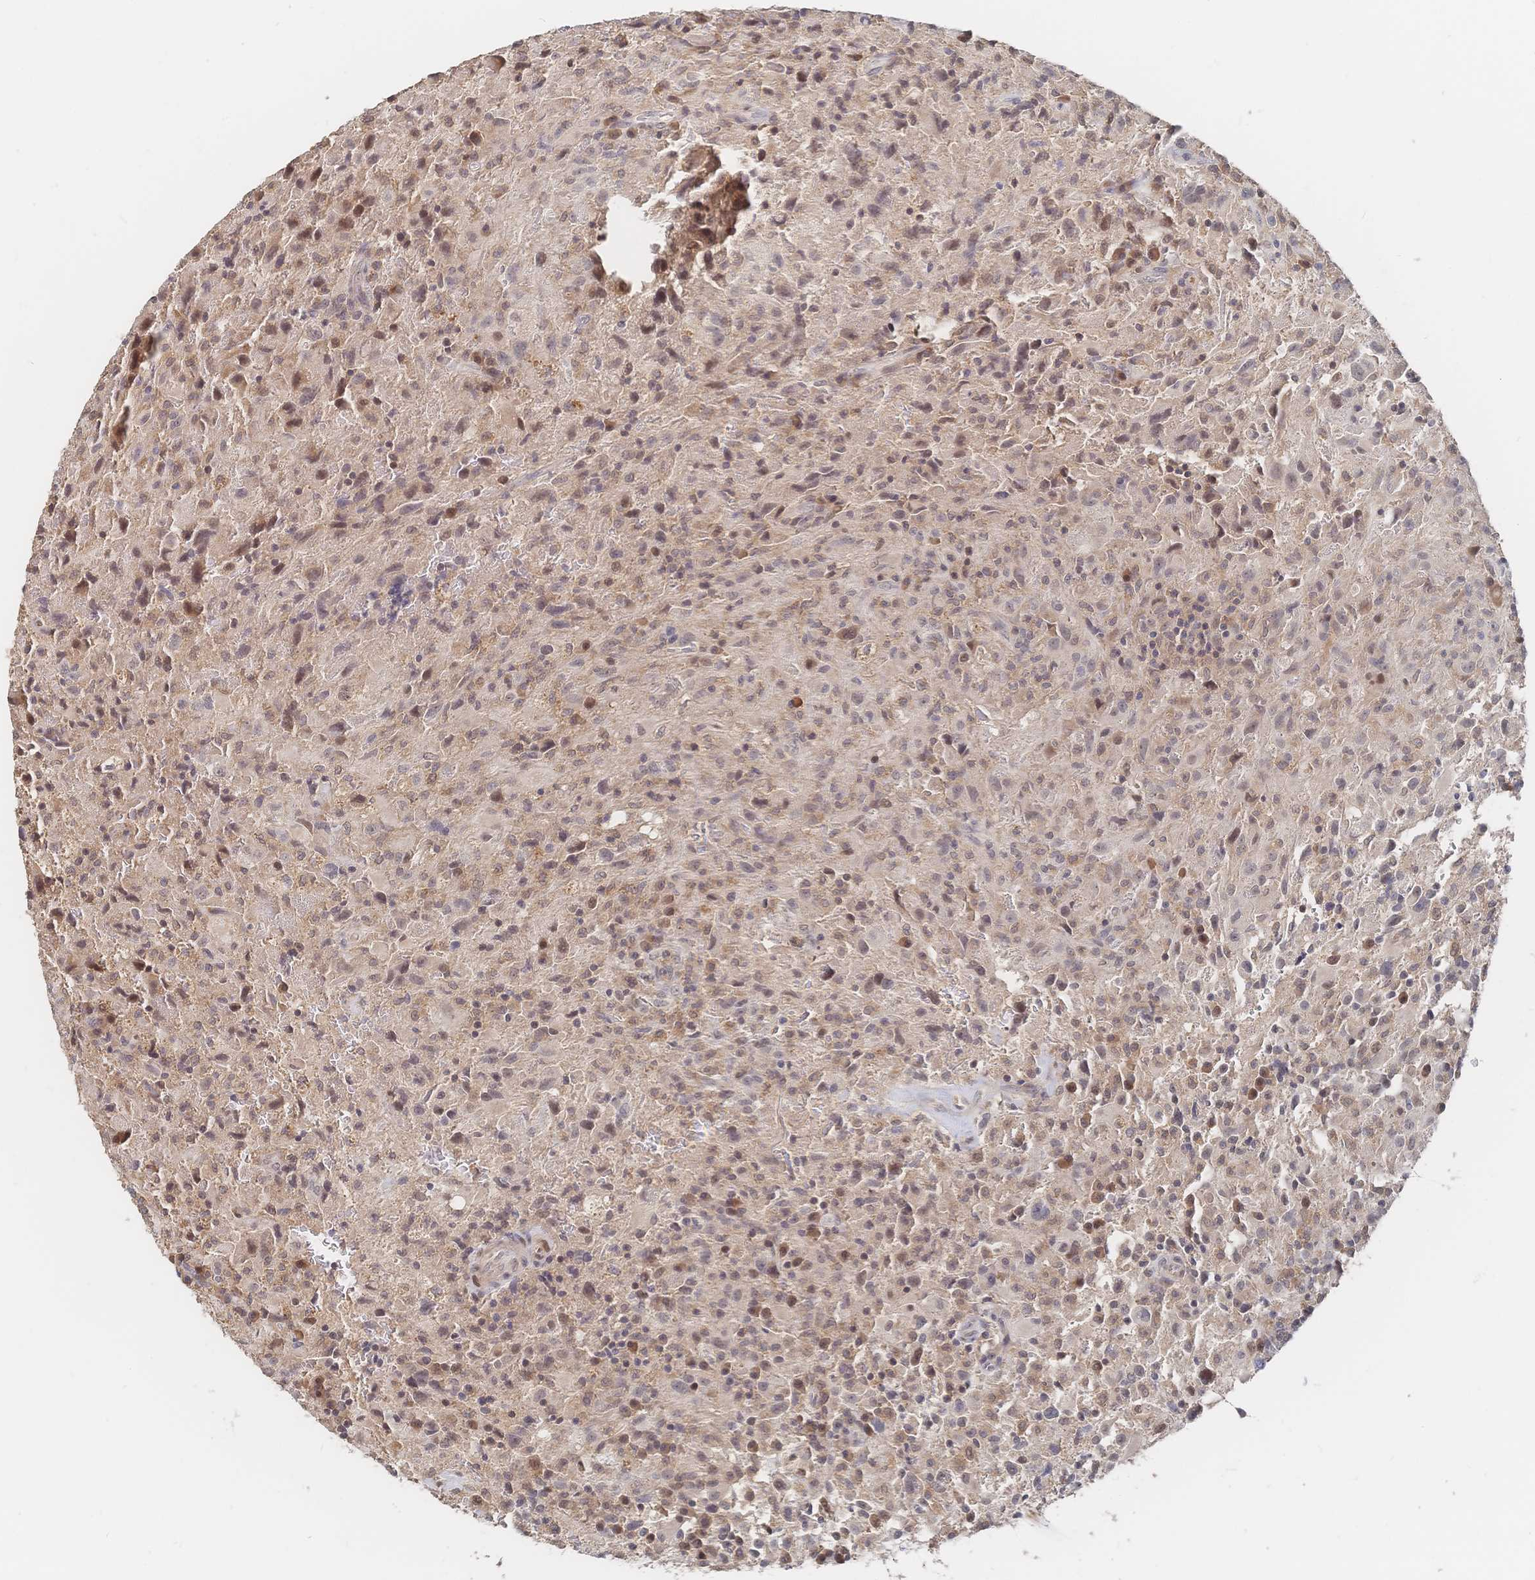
{"staining": {"intensity": "weak", "quantity": "25%-75%", "location": "nuclear"}, "tissue": "glioma", "cell_type": "Tumor cells", "image_type": "cancer", "snomed": [{"axis": "morphology", "description": "Glioma, malignant, High grade"}, {"axis": "topography", "description": "Brain"}], "caption": "There is low levels of weak nuclear staining in tumor cells of glioma, as demonstrated by immunohistochemical staining (brown color).", "gene": "LRP5", "patient": {"sex": "male", "age": 68}}